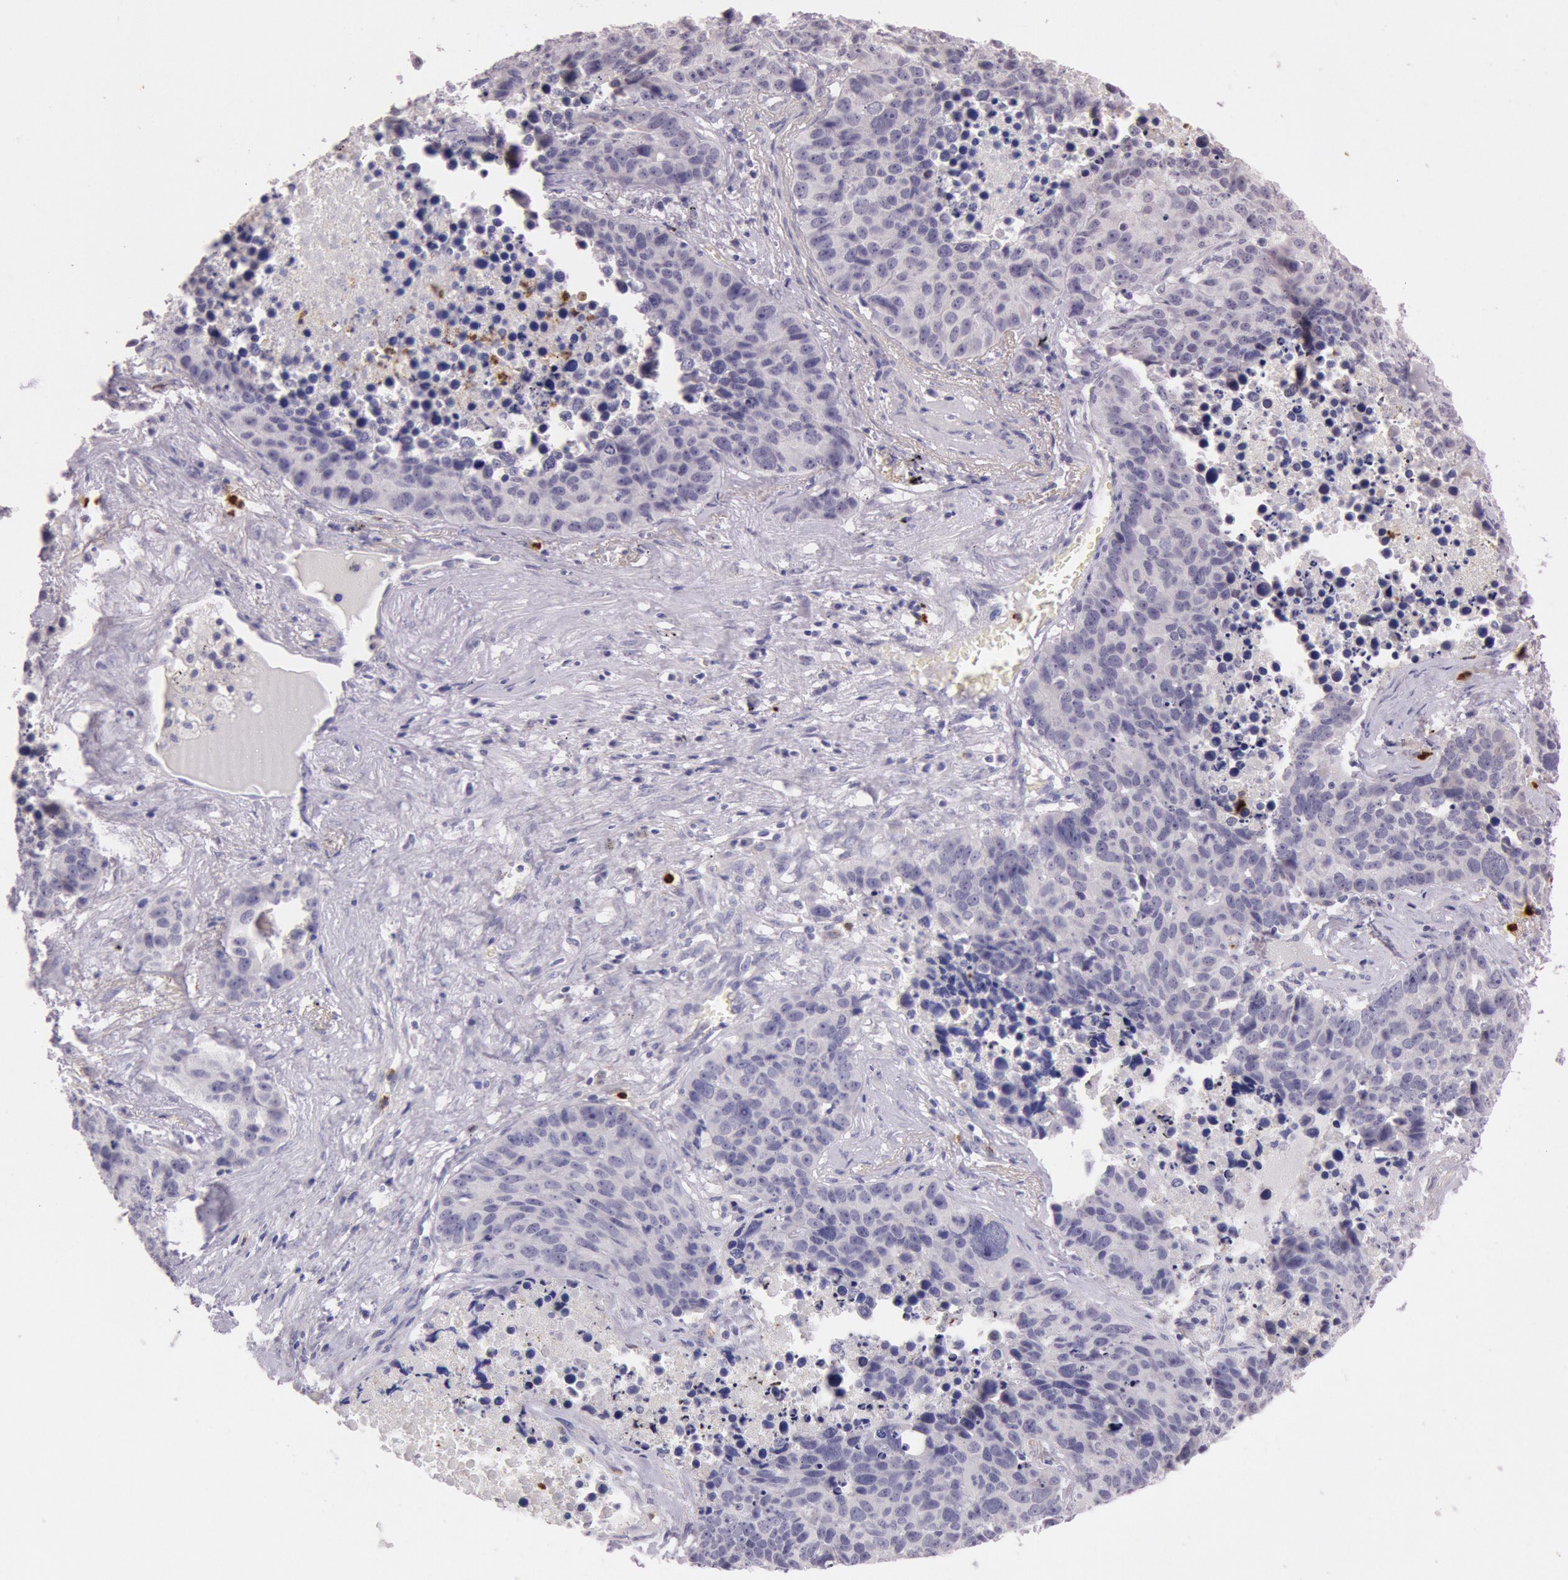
{"staining": {"intensity": "negative", "quantity": "none", "location": "none"}, "tissue": "lung cancer", "cell_type": "Tumor cells", "image_type": "cancer", "snomed": [{"axis": "morphology", "description": "Carcinoid, malignant, NOS"}, {"axis": "topography", "description": "Lung"}], "caption": "The IHC photomicrograph has no significant positivity in tumor cells of carcinoid (malignant) (lung) tissue.", "gene": "KDM6A", "patient": {"sex": "male", "age": 60}}